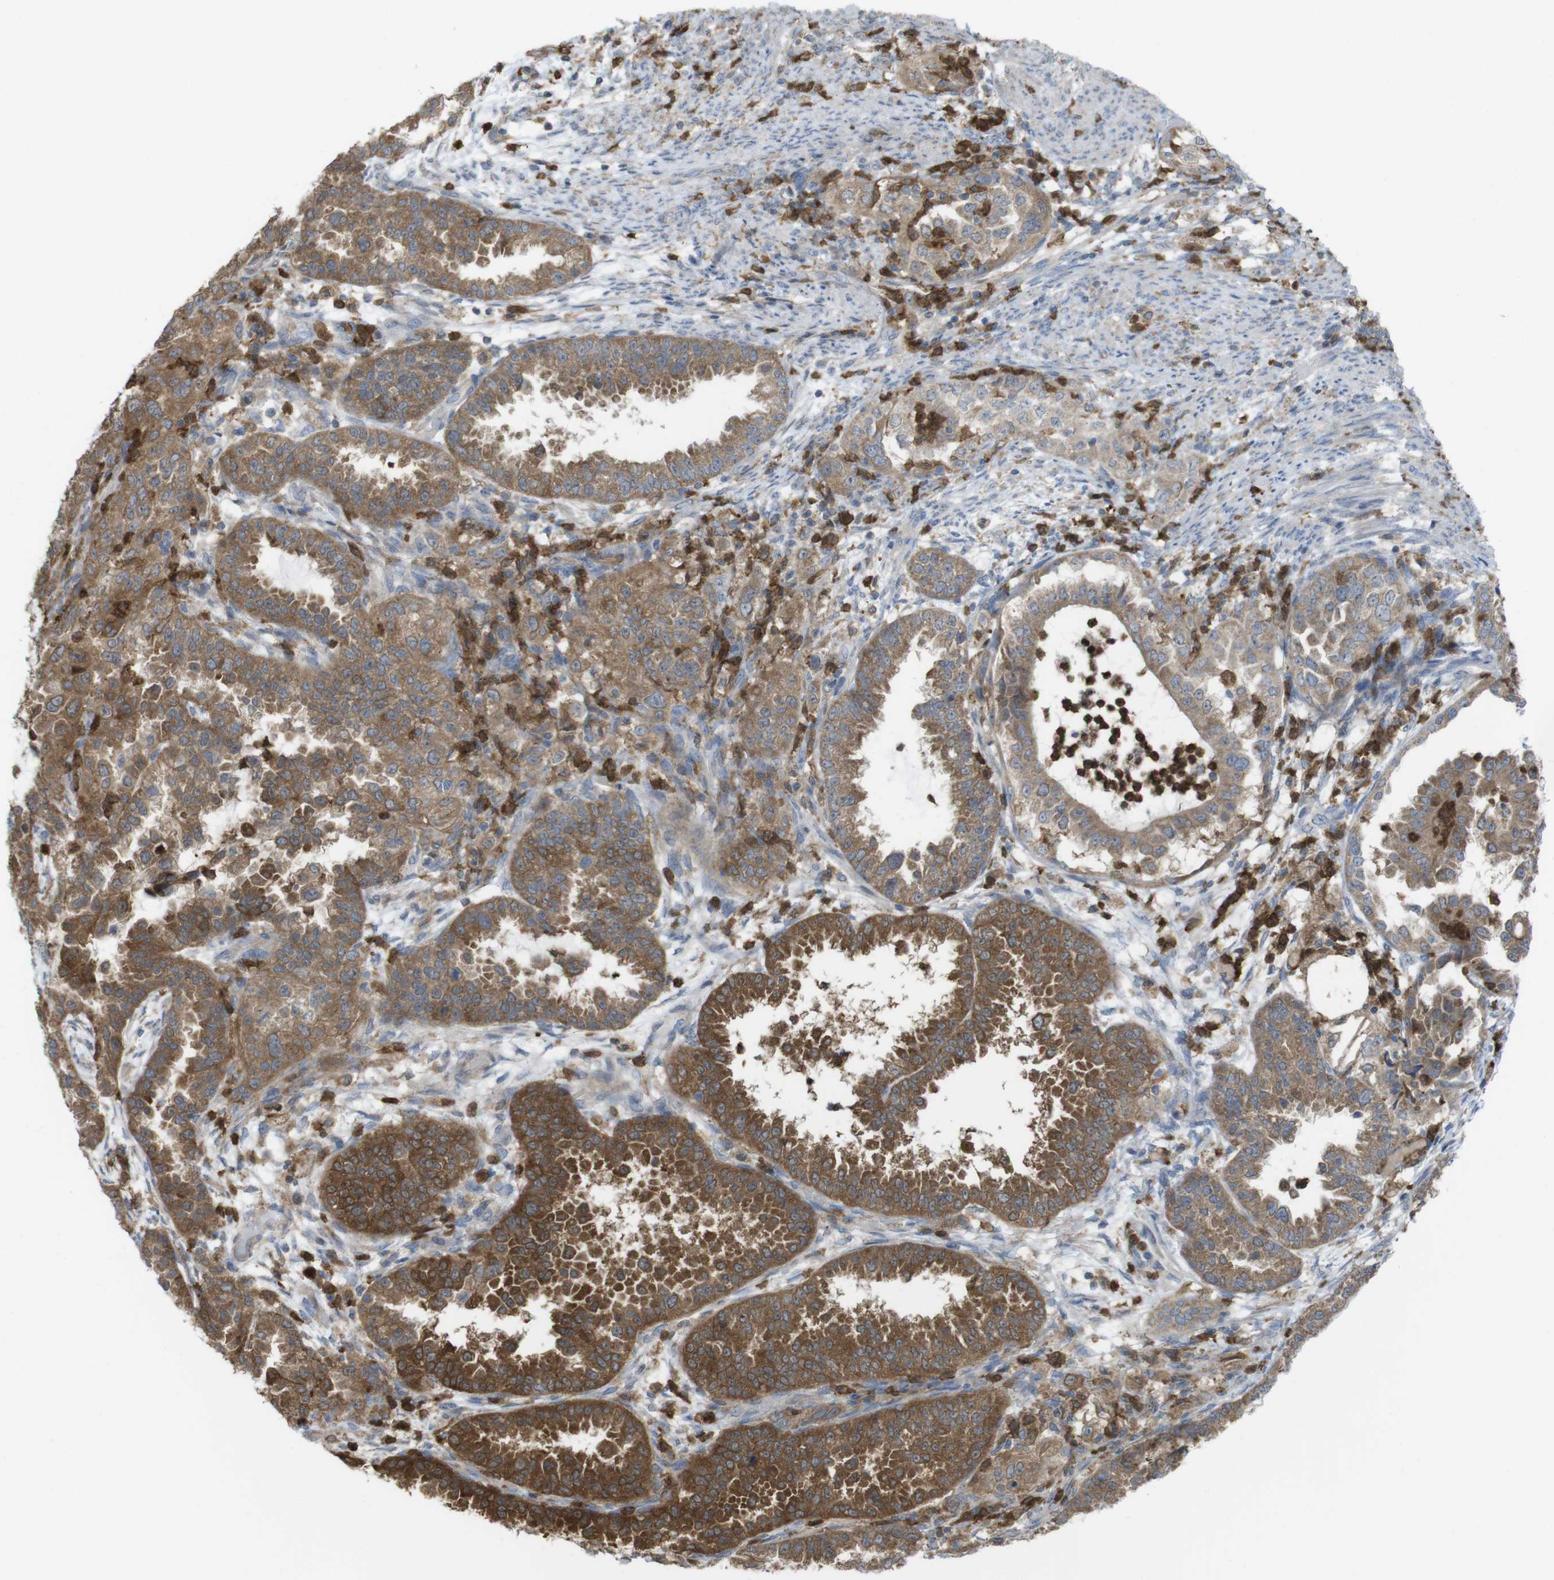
{"staining": {"intensity": "moderate", "quantity": ">75%", "location": "cytoplasmic/membranous"}, "tissue": "endometrial cancer", "cell_type": "Tumor cells", "image_type": "cancer", "snomed": [{"axis": "morphology", "description": "Adenocarcinoma, NOS"}, {"axis": "topography", "description": "Endometrium"}], "caption": "DAB (3,3'-diaminobenzidine) immunohistochemical staining of human endometrial adenocarcinoma shows moderate cytoplasmic/membranous protein staining in about >75% of tumor cells. The staining was performed using DAB (3,3'-diaminobenzidine), with brown indicating positive protein expression. Nuclei are stained blue with hematoxylin.", "gene": "PRKCD", "patient": {"sex": "female", "age": 85}}